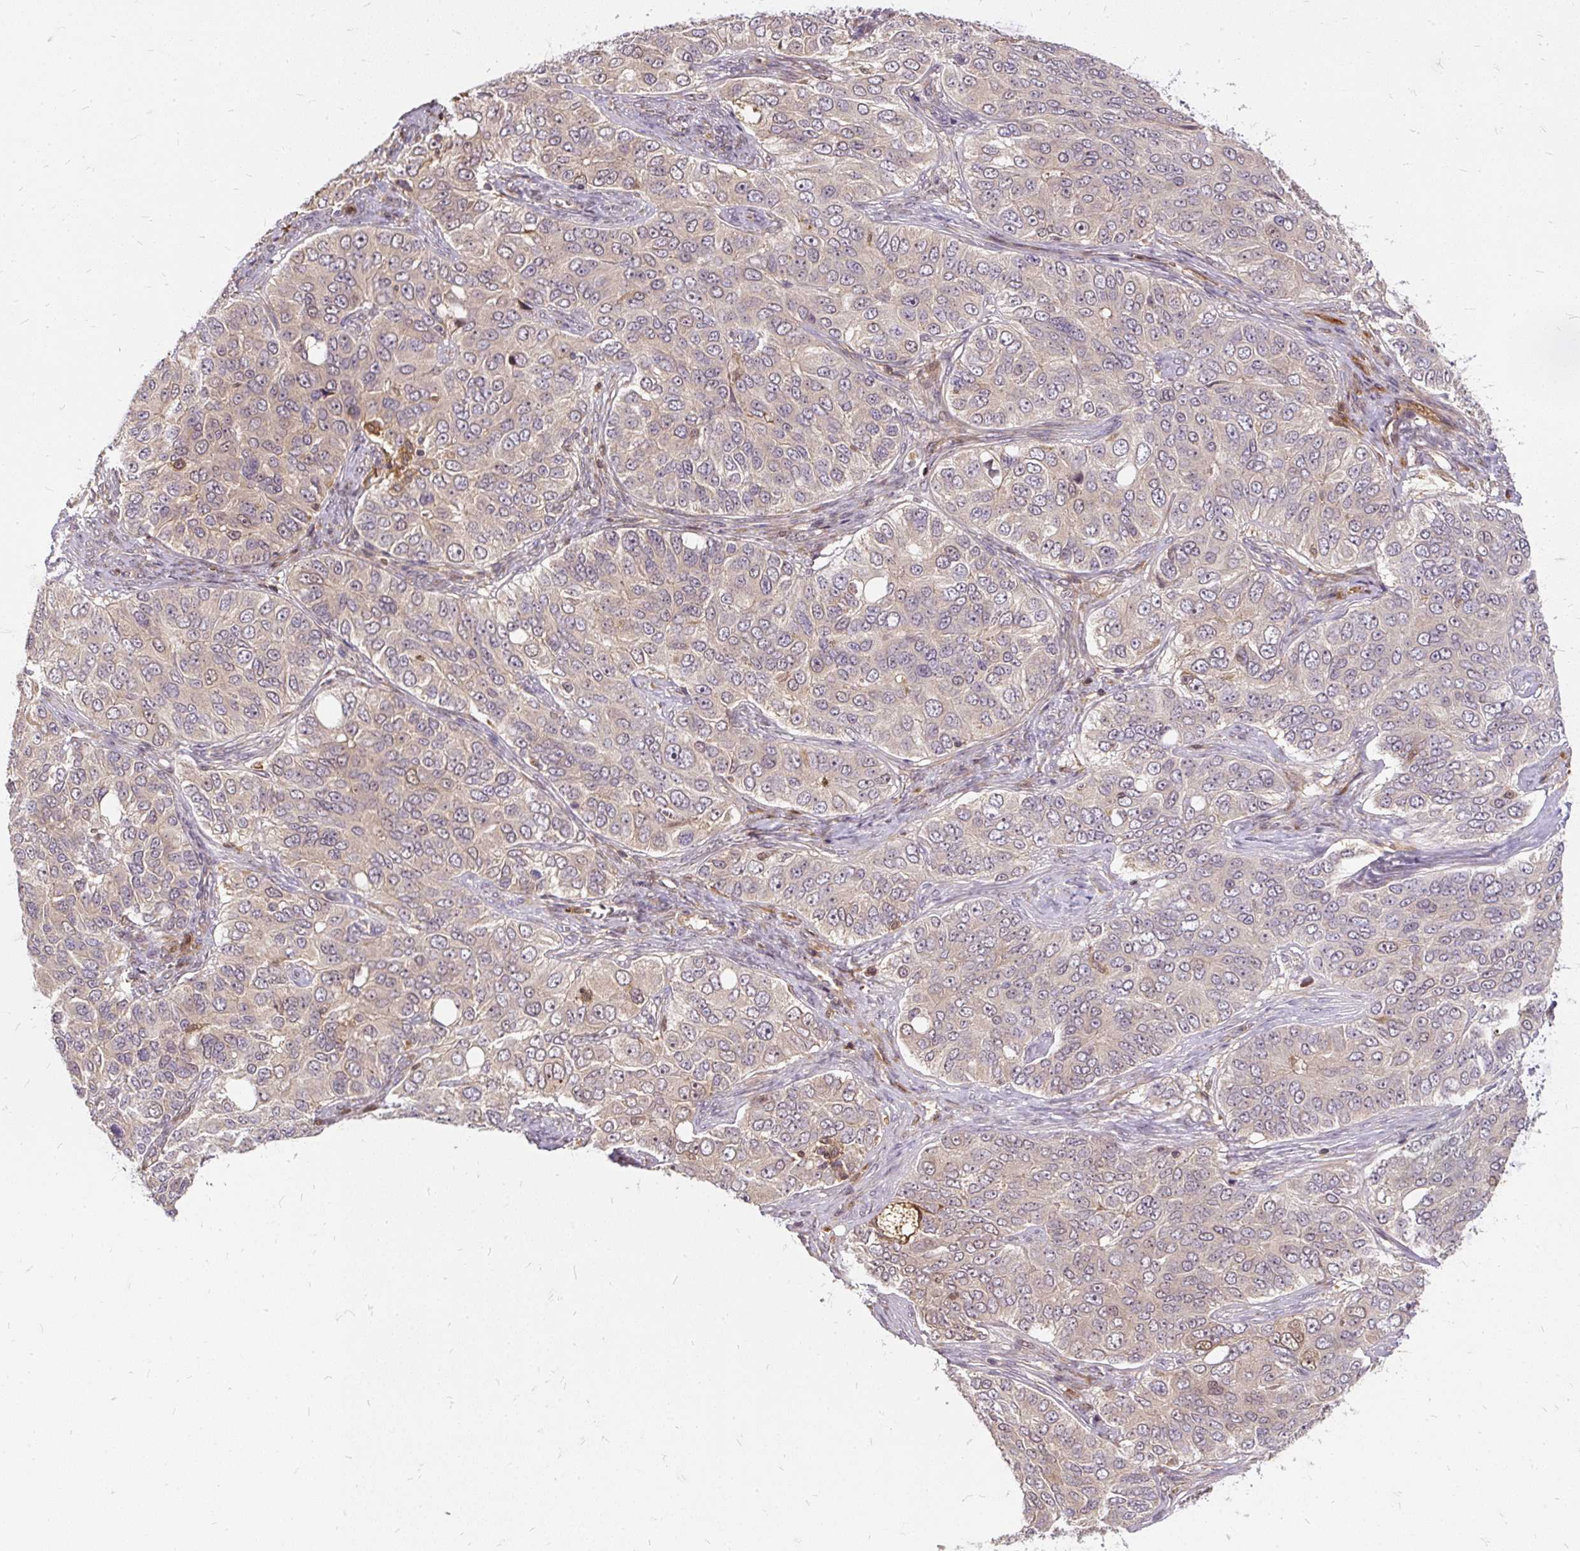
{"staining": {"intensity": "negative", "quantity": "none", "location": "none"}, "tissue": "ovarian cancer", "cell_type": "Tumor cells", "image_type": "cancer", "snomed": [{"axis": "morphology", "description": "Carcinoma, endometroid"}, {"axis": "topography", "description": "Ovary"}], "caption": "DAB (3,3'-diaminobenzidine) immunohistochemical staining of human ovarian cancer (endometroid carcinoma) reveals no significant positivity in tumor cells.", "gene": "AP5S1", "patient": {"sex": "female", "age": 51}}